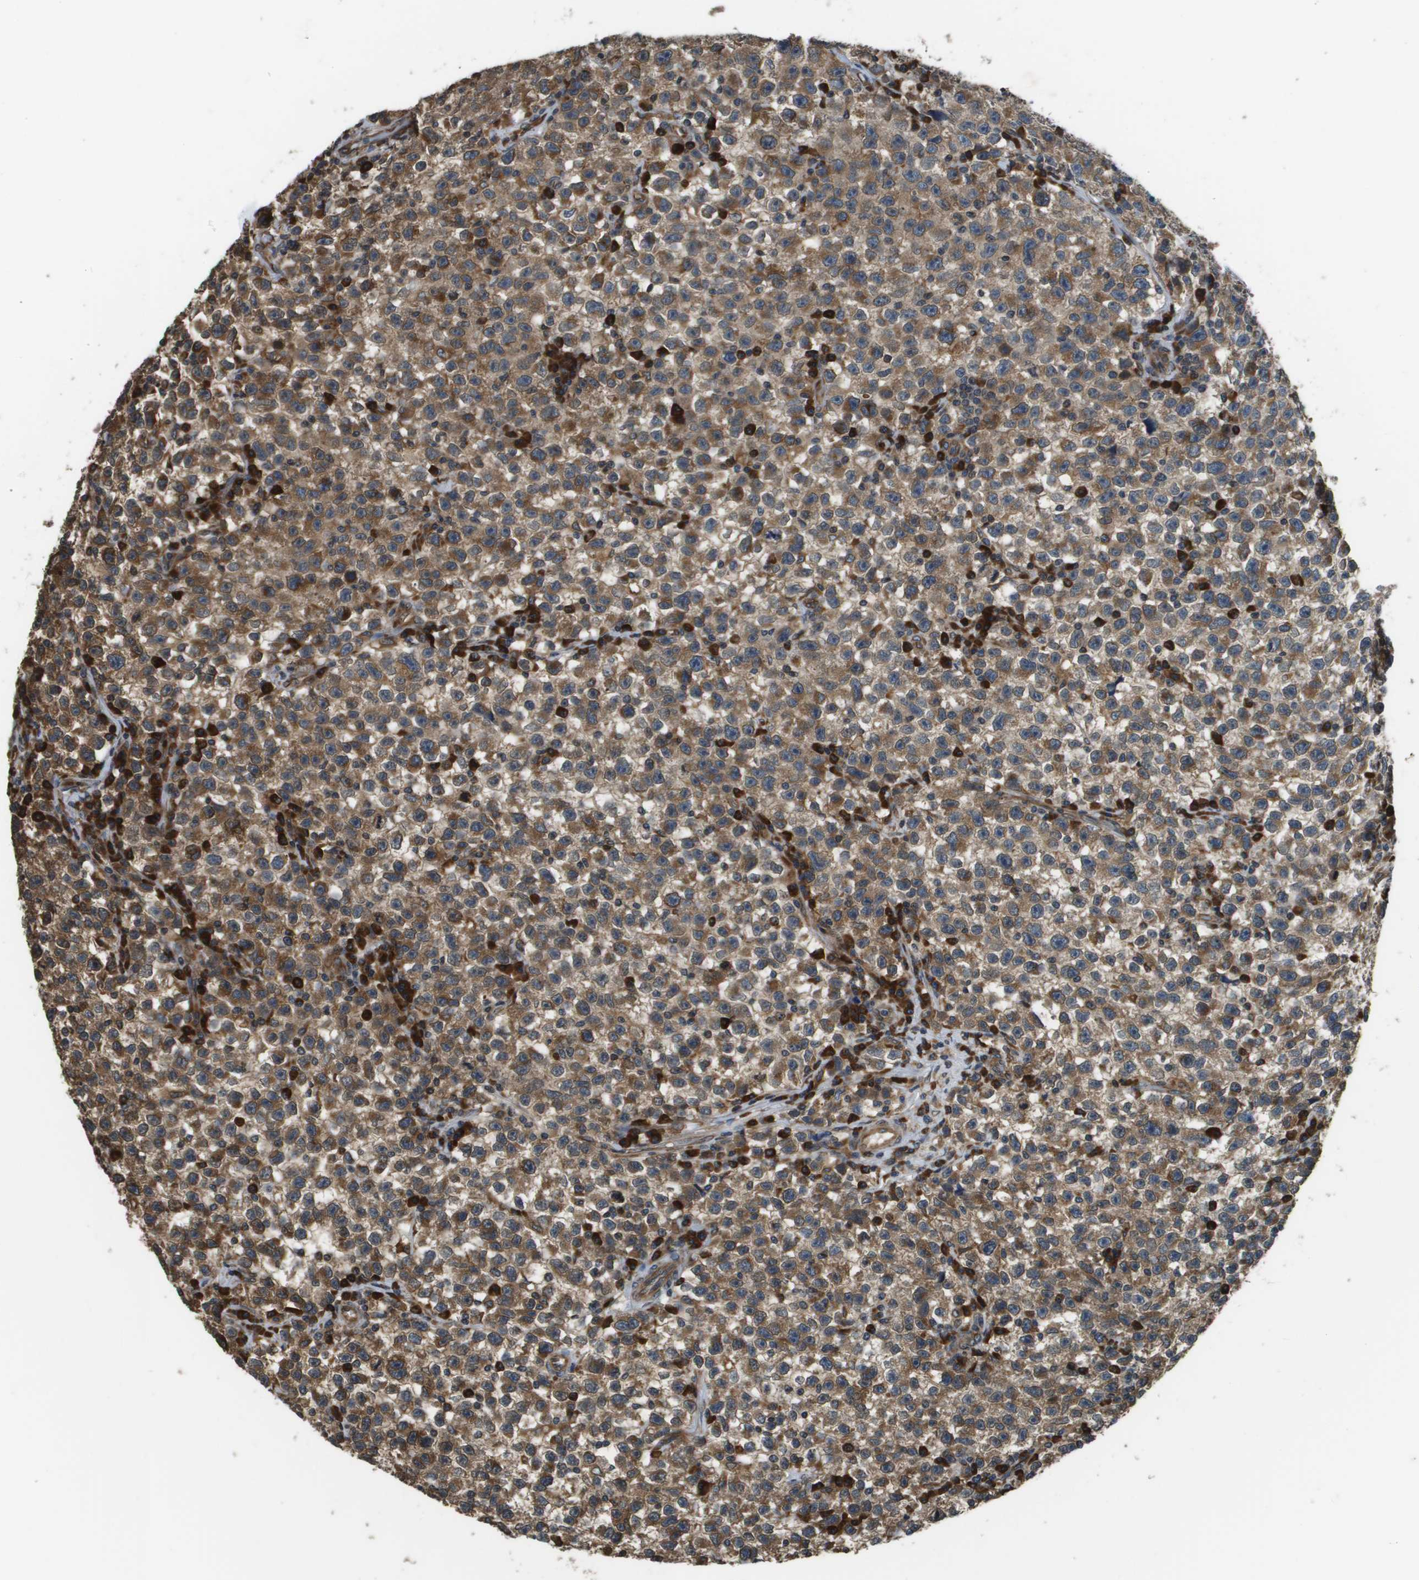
{"staining": {"intensity": "moderate", "quantity": ">75%", "location": "cytoplasmic/membranous"}, "tissue": "testis cancer", "cell_type": "Tumor cells", "image_type": "cancer", "snomed": [{"axis": "morphology", "description": "Seminoma, NOS"}, {"axis": "topography", "description": "Testis"}], "caption": "The photomicrograph exhibits staining of testis cancer, revealing moderate cytoplasmic/membranous protein expression (brown color) within tumor cells.", "gene": "SEC62", "patient": {"sex": "male", "age": 22}}